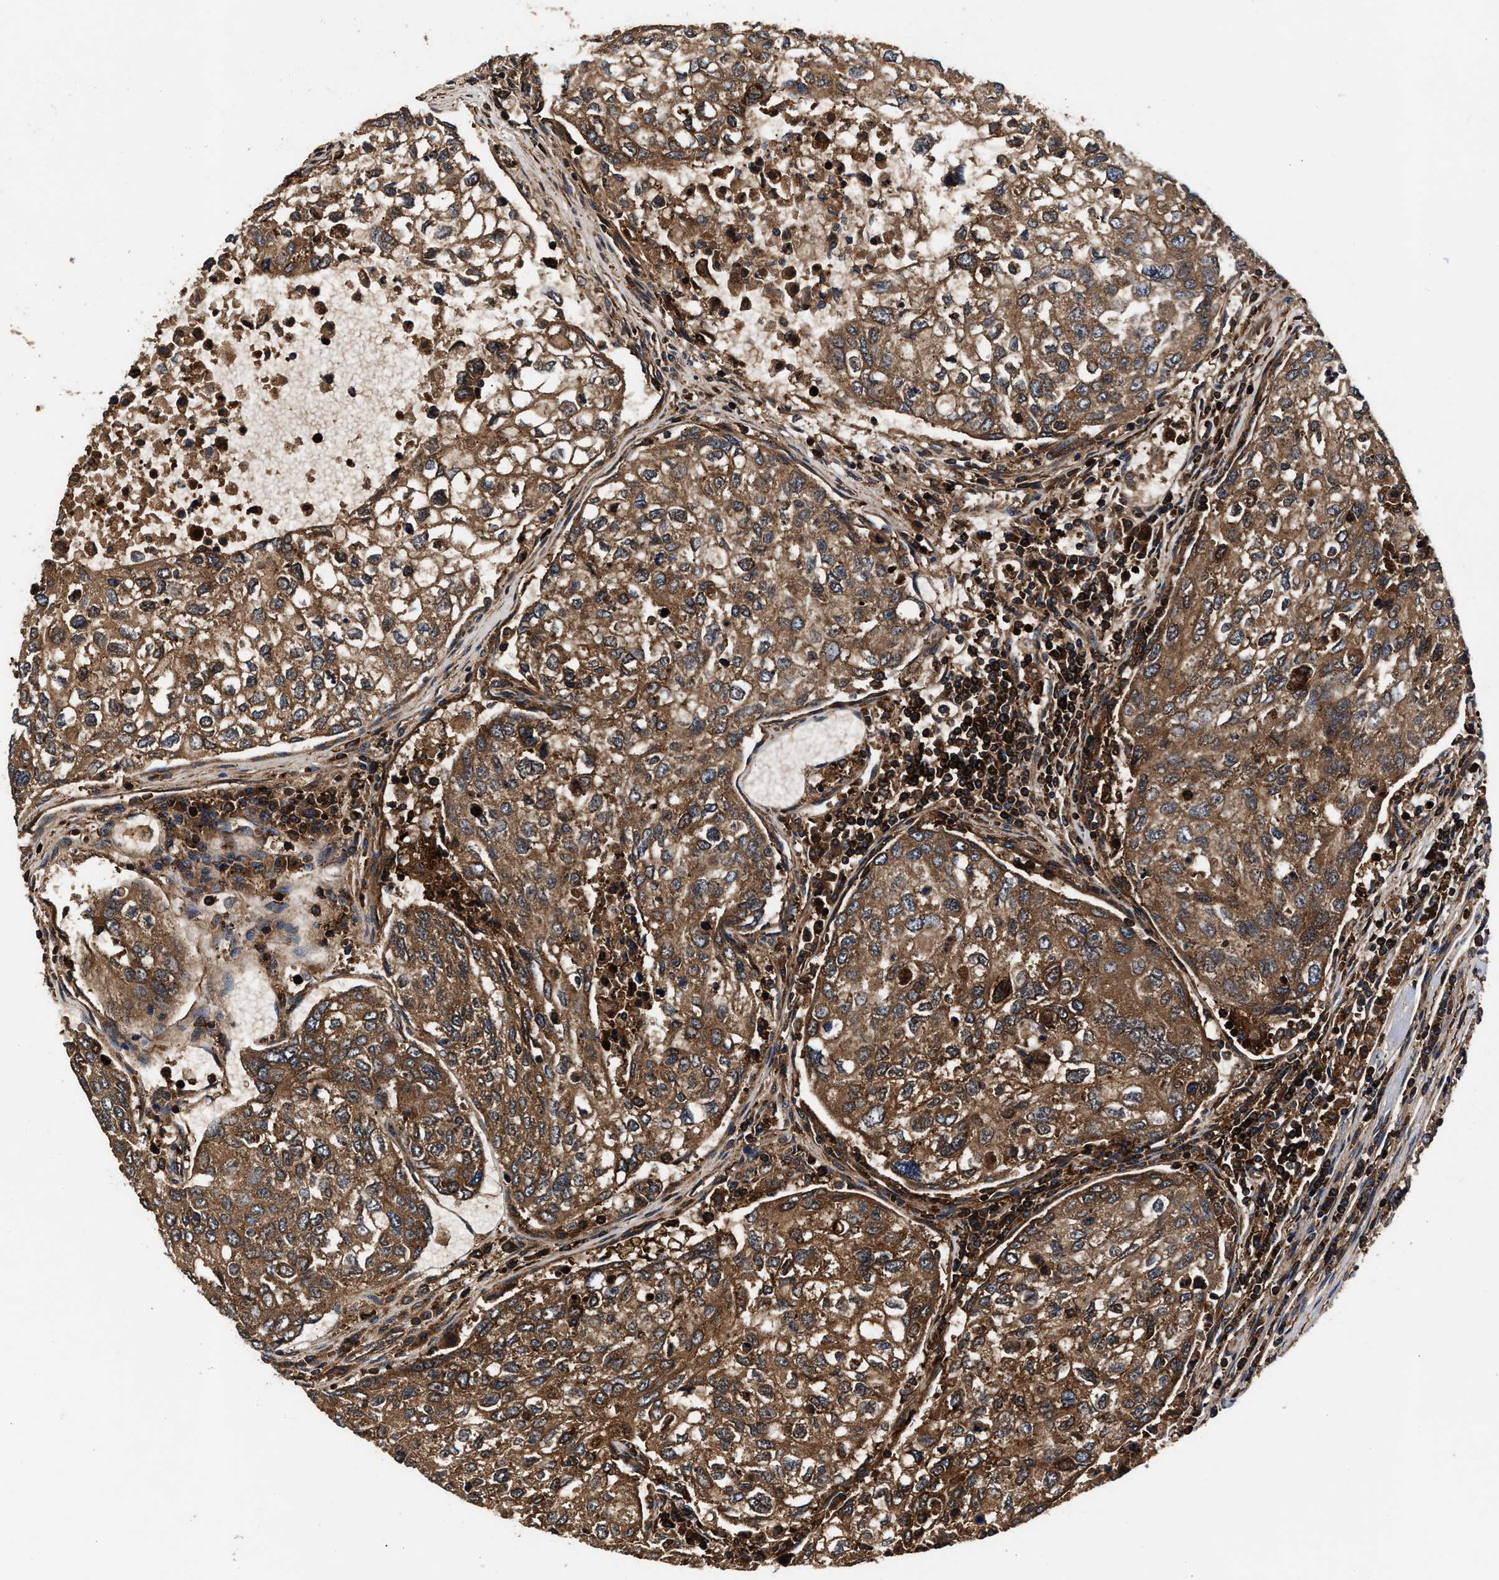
{"staining": {"intensity": "moderate", "quantity": ">75%", "location": "cytoplasmic/membranous"}, "tissue": "urothelial cancer", "cell_type": "Tumor cells", "image_type": "cancer", "snomed": [{"axis": "morphology", "description": "Urothelial carcinoma, High grade"}, {"axis": "topography", "description": "Lymph node"}, {"axis": "topography", "description": "Urinary bladder"}], "caption": "Immunohistochemical staining of urothelial carcinoma (high-grade) shows moderate cytoplasmic/membranous protein expression in about >75% of tumor cells.", "gene": "KYAT1", "patient": {"sex": "male", "age": 51}}